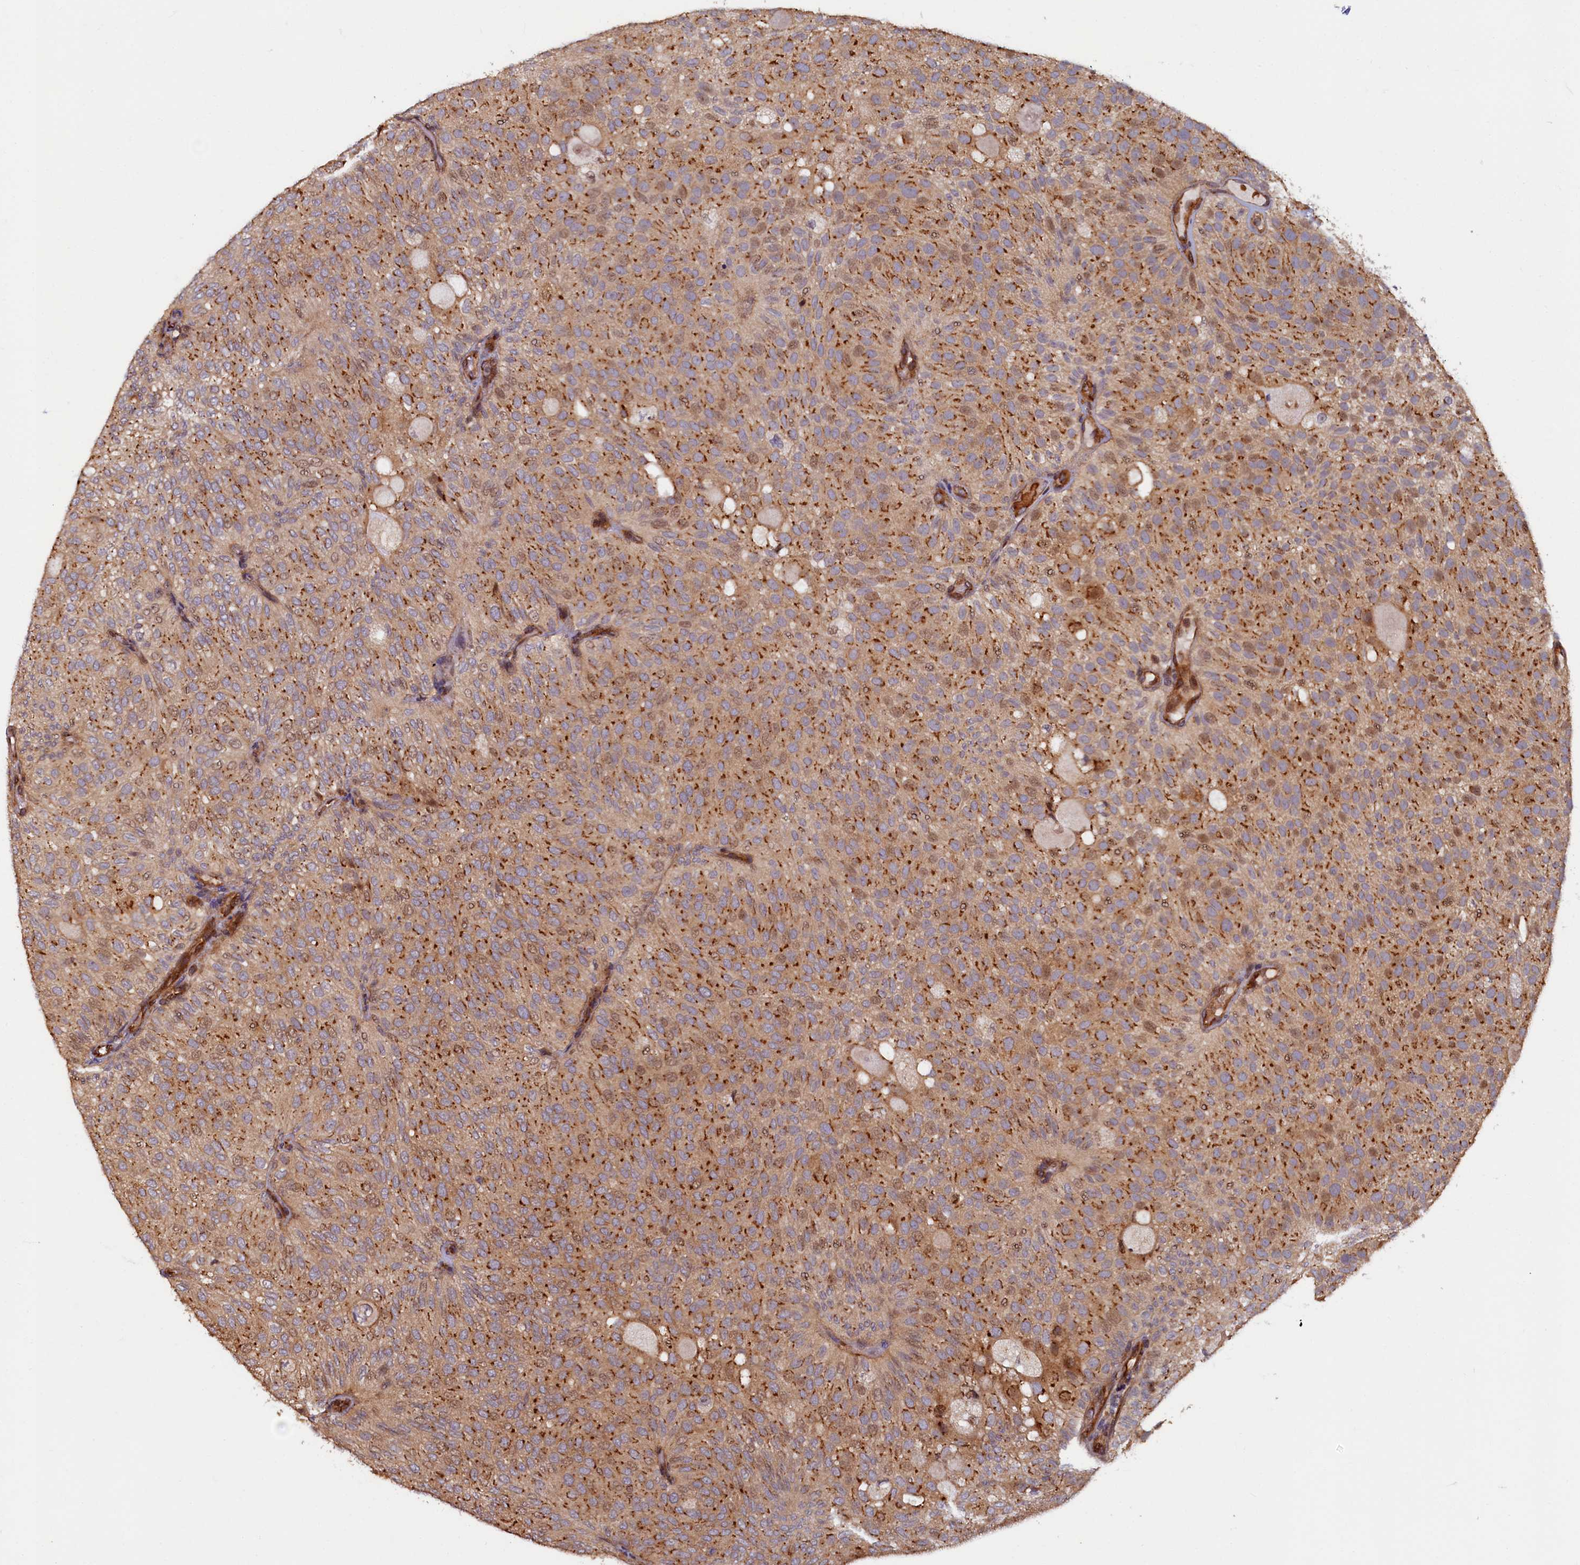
{"staining": {"intensity": "moderate", "quantity": ">75%", "location": "cytoplasmic/membranous"}, "tissue": "urothelial cancer", "cell_type": "Tumor cells", "image_type": "cancer", "snomed": [{"axis": "morphology", "description": "Urothelial carcinoma, Low grade"}, {"axis": "topography", "description": "Urinary bladder"}], "caption": "The histopathology image demonstrates a brown stain indicating the presence of a protein in the cytoplasmic/membranous of tumor cells in urothelial cancer.", "gene": "TMEM181", "patient": {"sex": "male", "age": 78}}